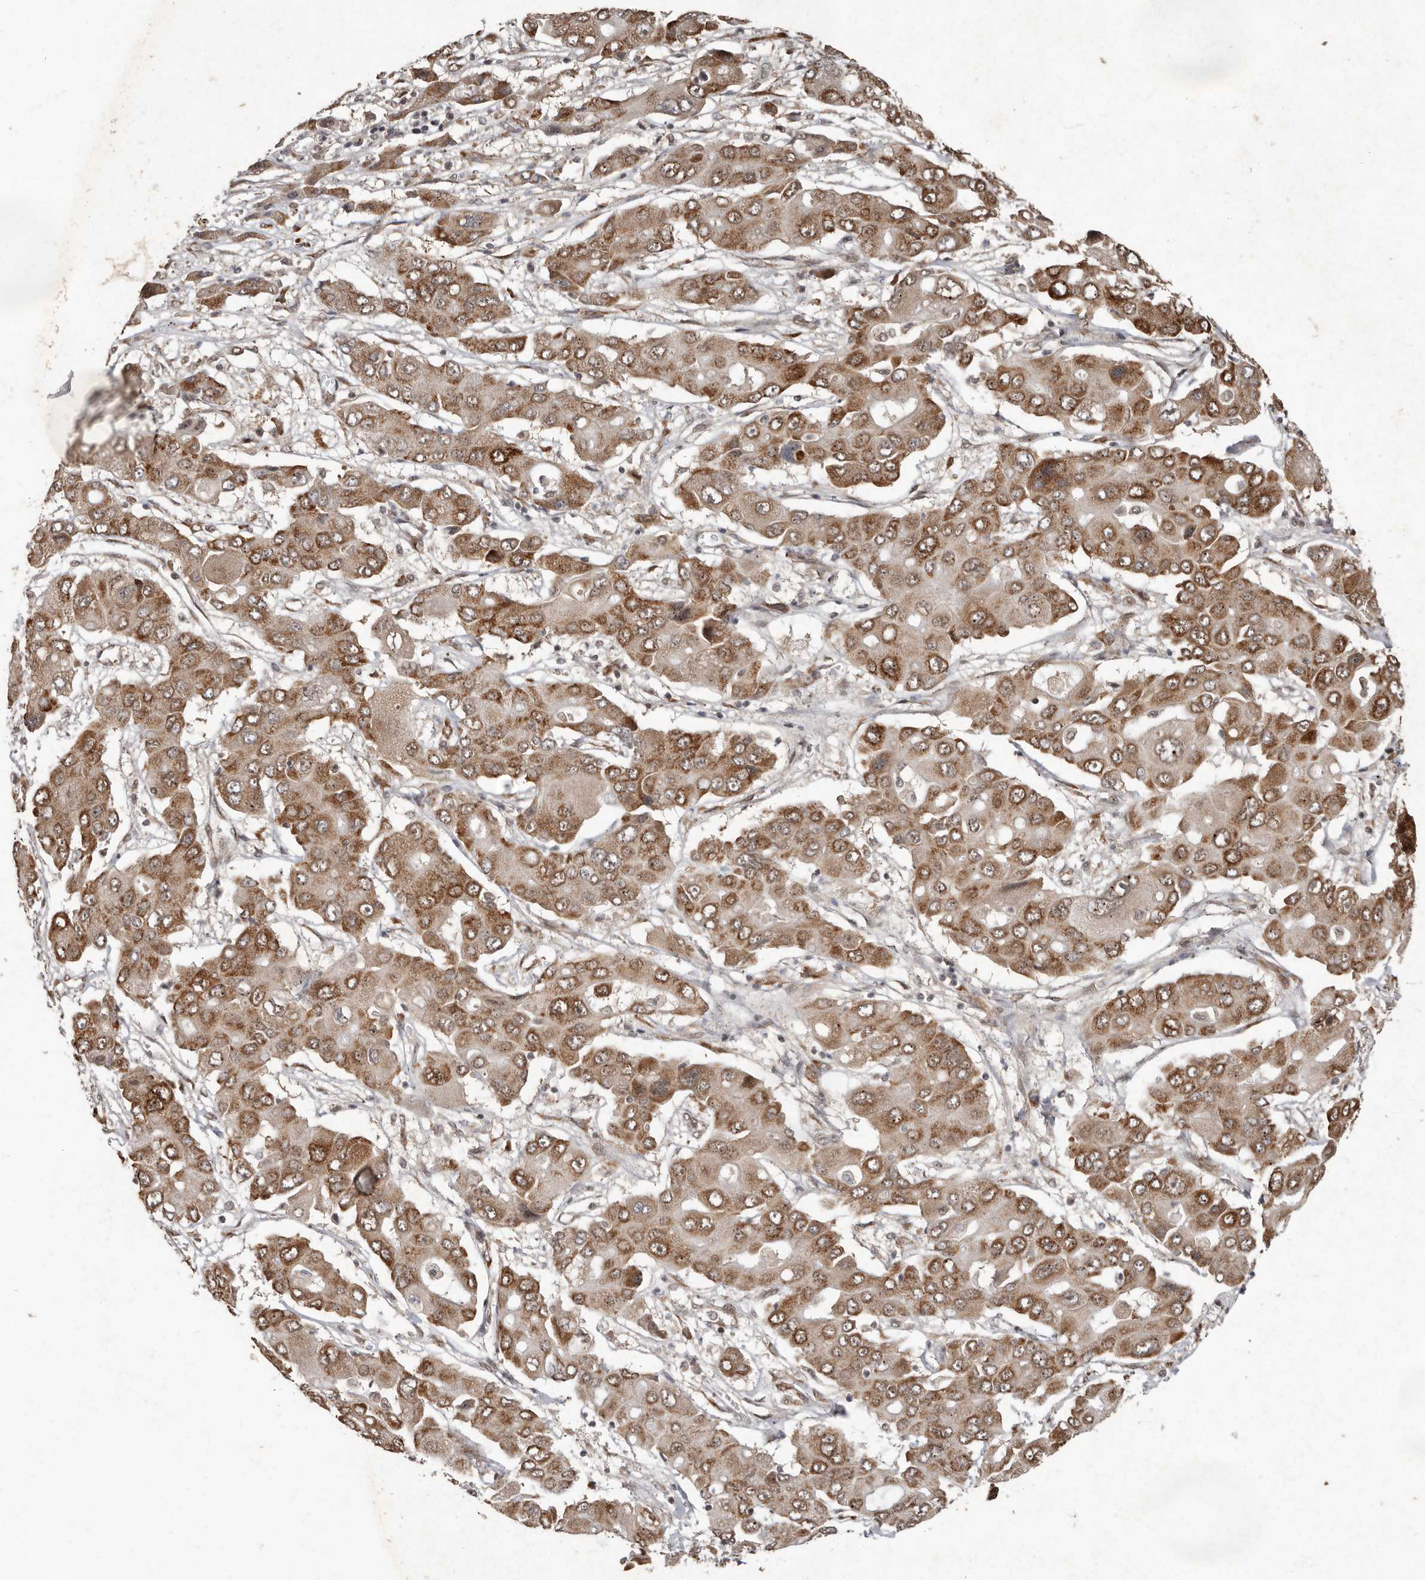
{"staining": {"intensity": "moderate", "quantity": ">75%", "location": "cytoplasmic/membranous"}, "tissue": "liver cancer", "cell_type": "Tumor cells", "image_type": "cancer", "snomed": [{"axis": "morphology", "description": "Cholangiocarcinoma"}, {"axis": "topography", "description": "Liver"}], "caption": "Human liver cancer (cholangiocarcinoma) stained with a protein marker displays moderate staining in tumor cells.", "gene": "LRGUK", "patient": {"sex": "male", "age": 67}}